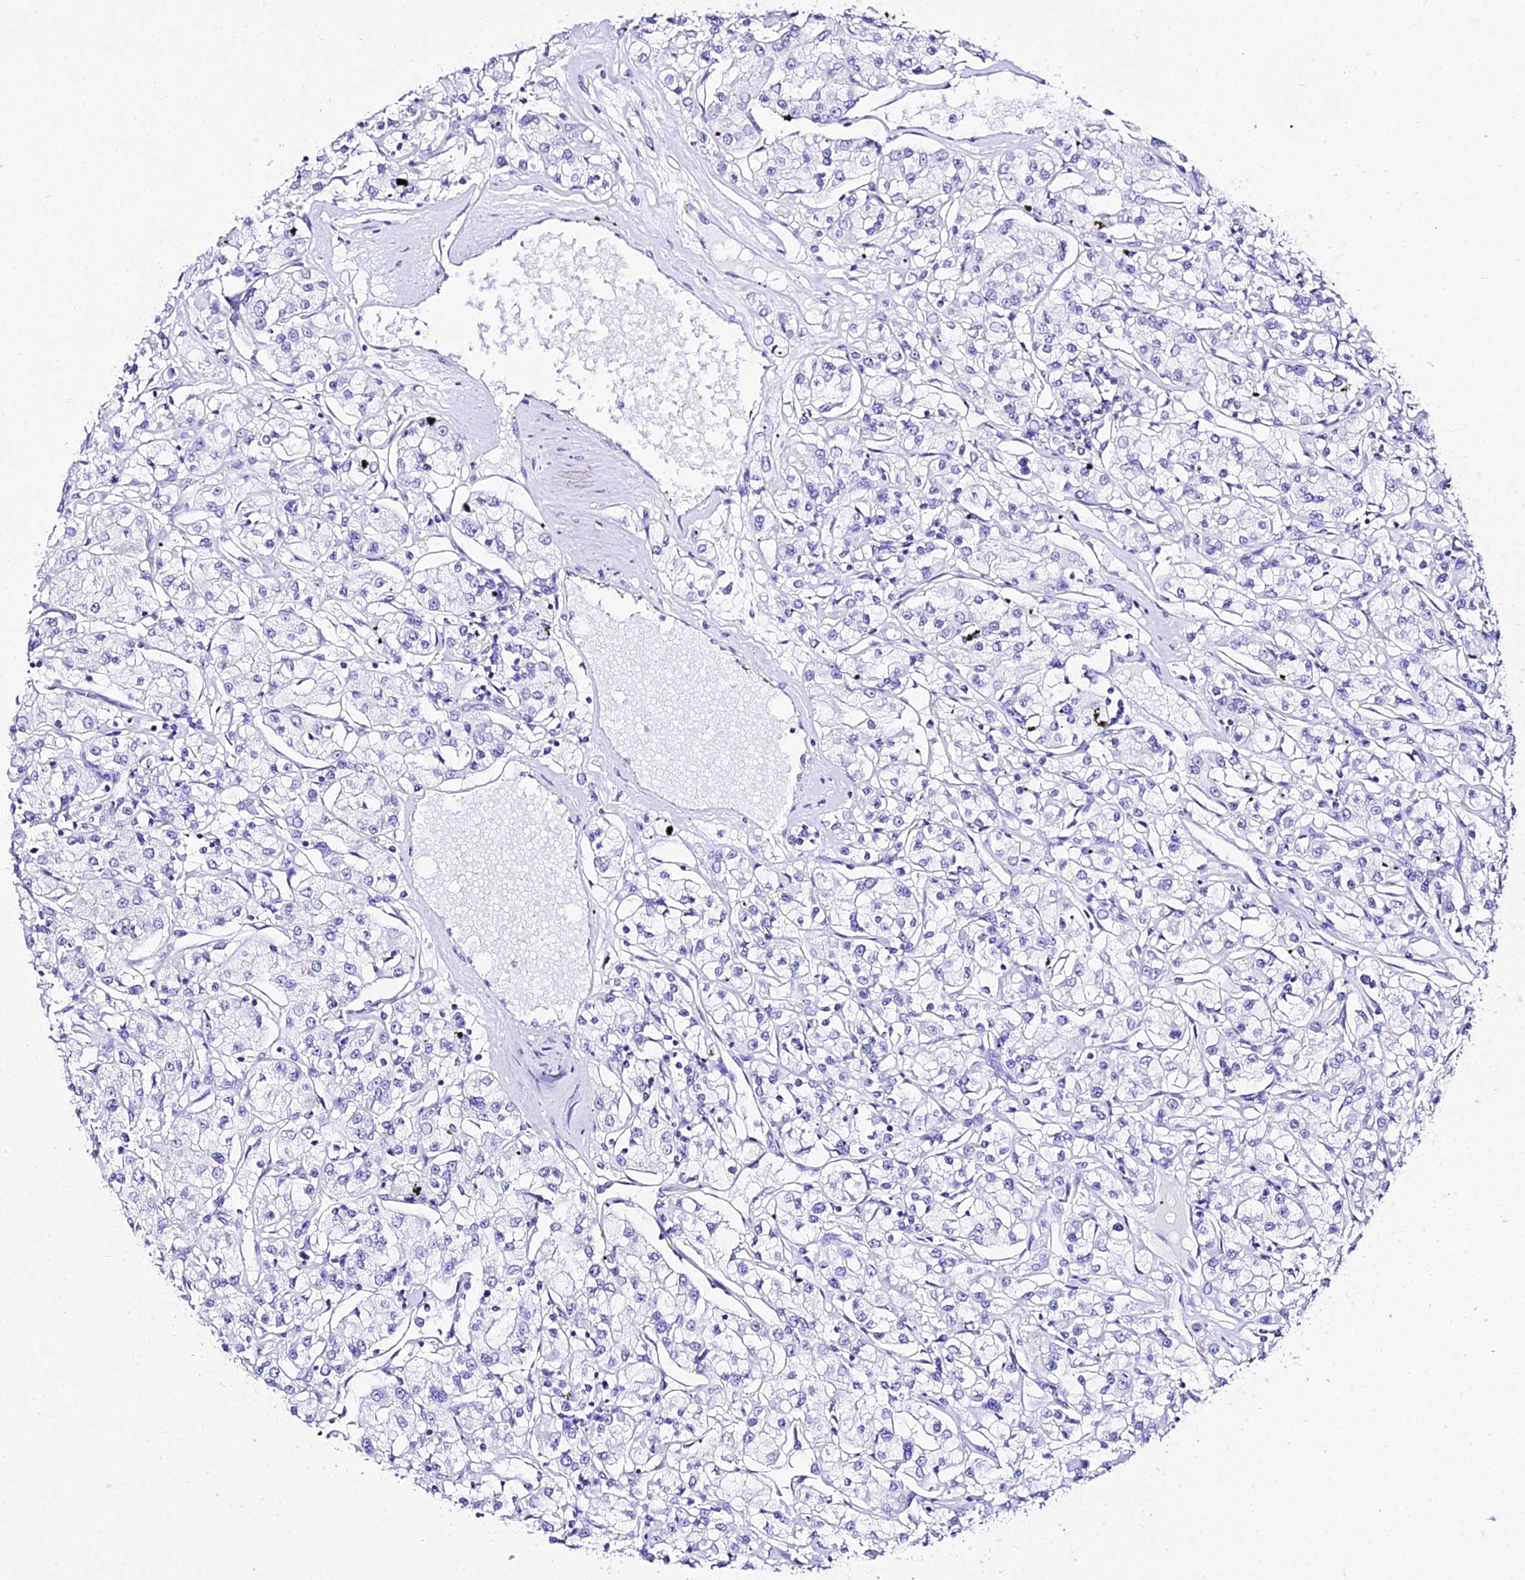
{"staining": {"intensity": "negative", "quantity": "none", "location": "none"}, "tissue": "renal cancer", "cell_type": "Tumor cells", "image_type": "cancer", "snomed": [{"axis": "morphology", "description": "Adenocarcinoma, NOS"}, {"axis": "topography", "description": "Kidney"}], "caption": "Immunohistochemical staining of renal cancer (adenocarcinoma) reveals no significant positivity in tumor cells.", "gene": "TUBA3D", "patient": {"sex": "female", "age": 59}}